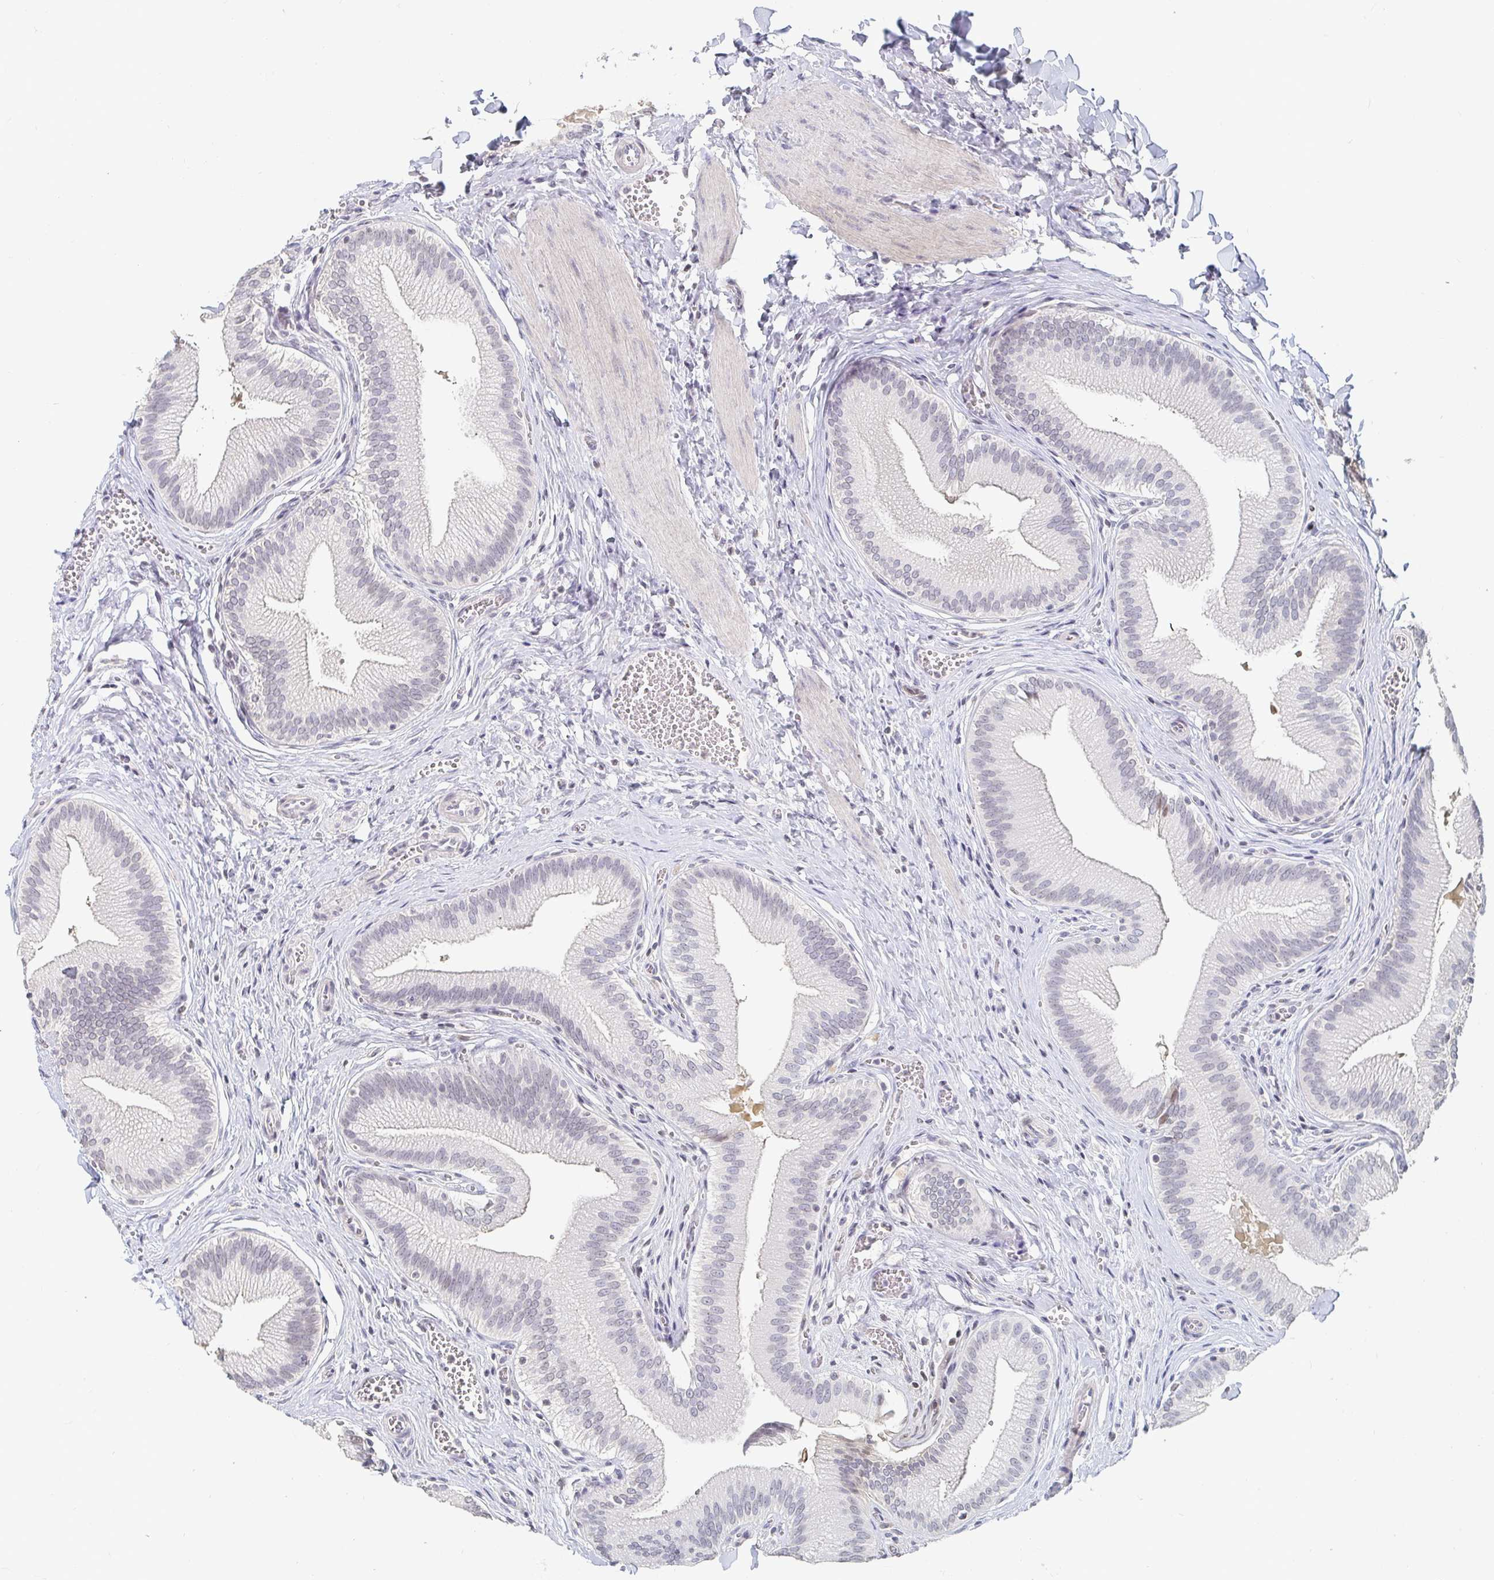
{"staining": {"intensity": "negative", "quantity": "none", "location": "none"}, "tissue": "gallbladder", "cell_type": "Glandular cells", "image_type": "normal", "snomed": [{"axis": "morphology", "description": "Normal tissue, NOS"}, {"axis": "topography", "description": "Gallbladder"}], "caption": "Immunohistochemistry (IHC) image of unremarkable human gallbladder stained for a protein (brown), which demonstrates no positivity in glandular cells. (DAB (3,3'-diaminobenzidine) immunohistochemistry (IHC), high magnification).", "gene": "NME9", "patient": {"sex": "male", "age": 17}}